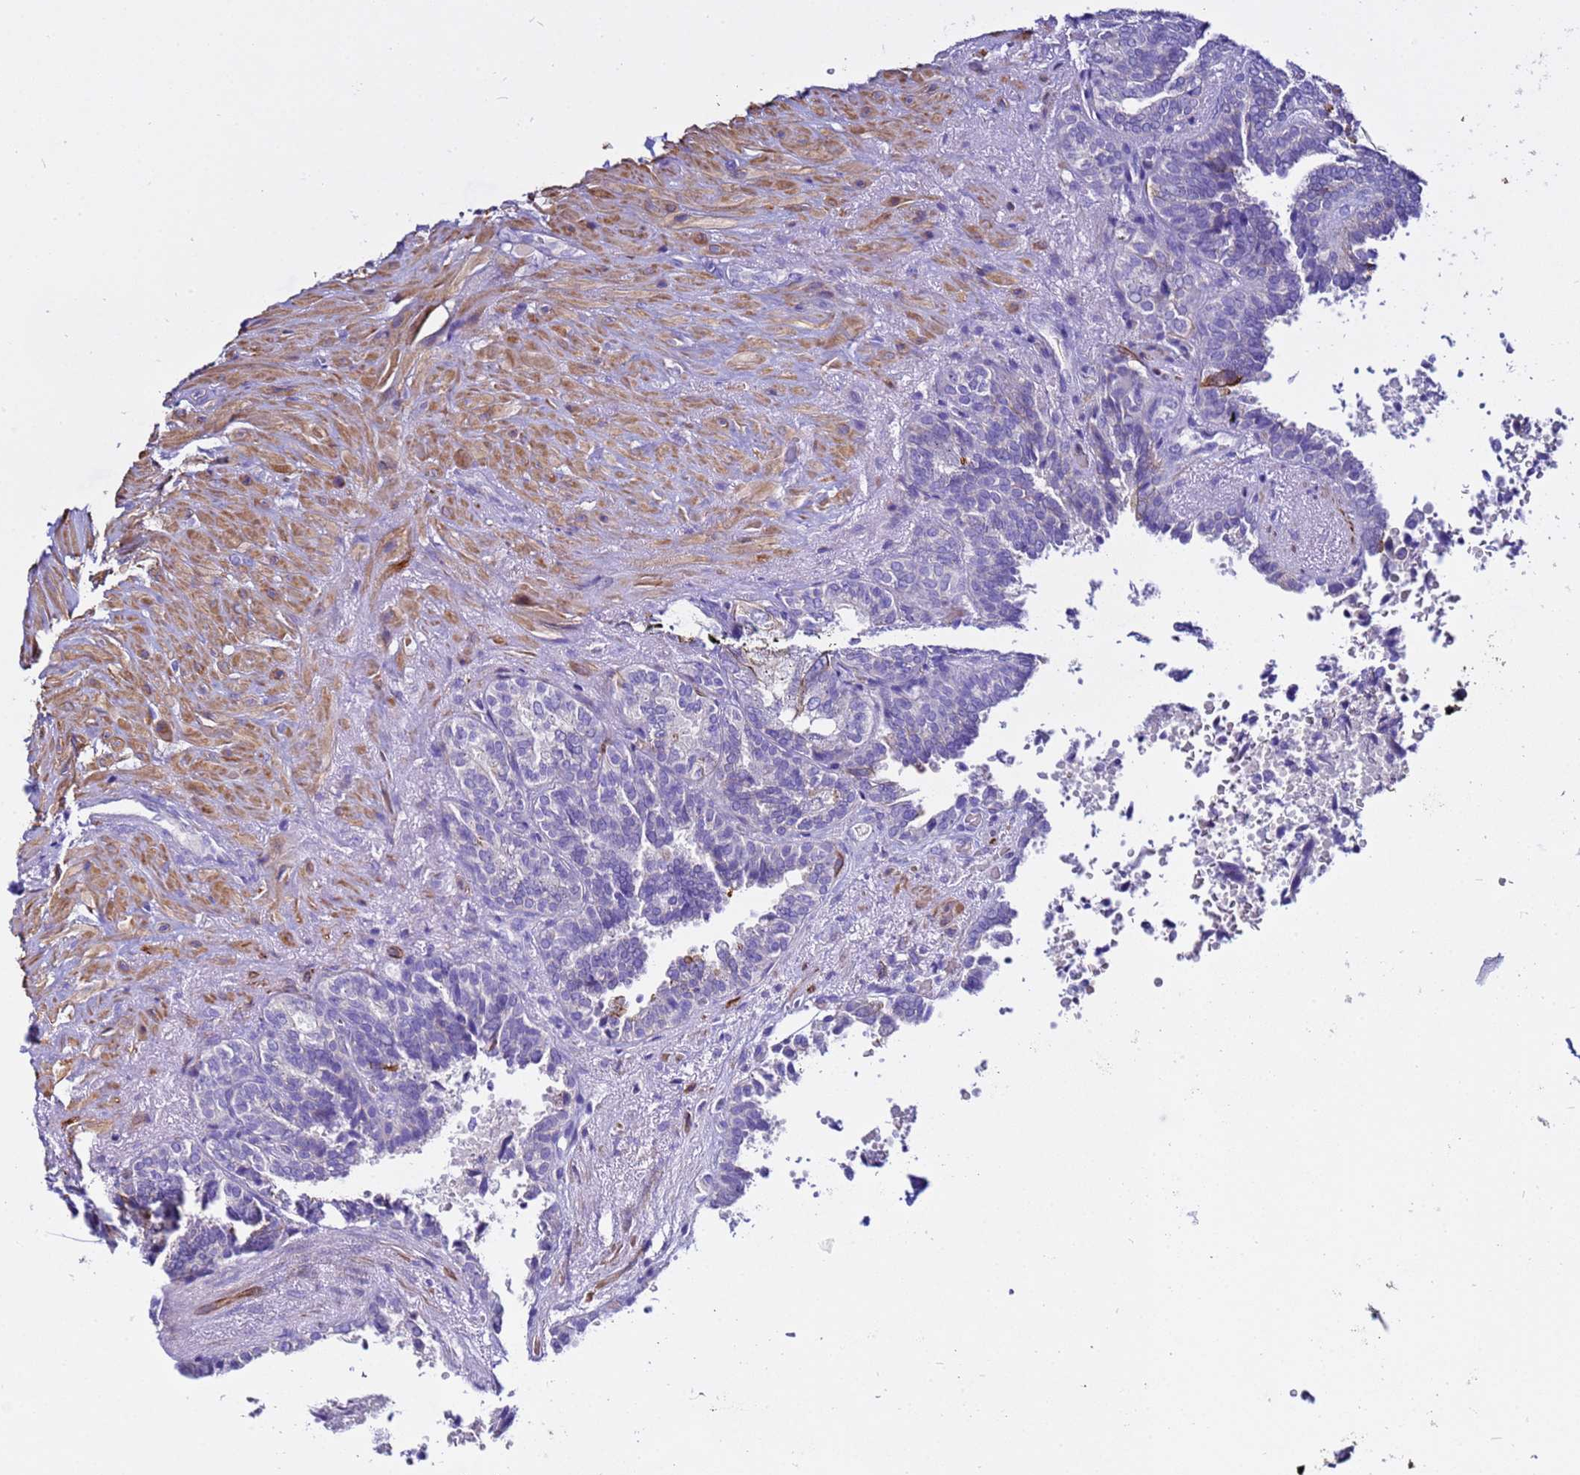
{"staining": {"intensity": "negative", "quantity": "none", "location": "none"}, "tissue": "seminal vesicle", "cell_type": "Glandular cells", "image_type": "normal", "snomed": [{"axis": "morphology", "description": "Normal tissue, NOS"}, {"axis": "topography", "description": "Seminal veicle"}, {"axis": "topography", "description": "Peripheral nerve tissue"}], "caption": "Immunohistochemistry of normal human seminal vesicle demonstrates no expression in glandular cells. (DAB (3,3'-diaminobenzidine) IHC visualized using brightfield microscopy, high magnification).", "gene": "USP18", "patient": {"sex": "male", "age": 63}}